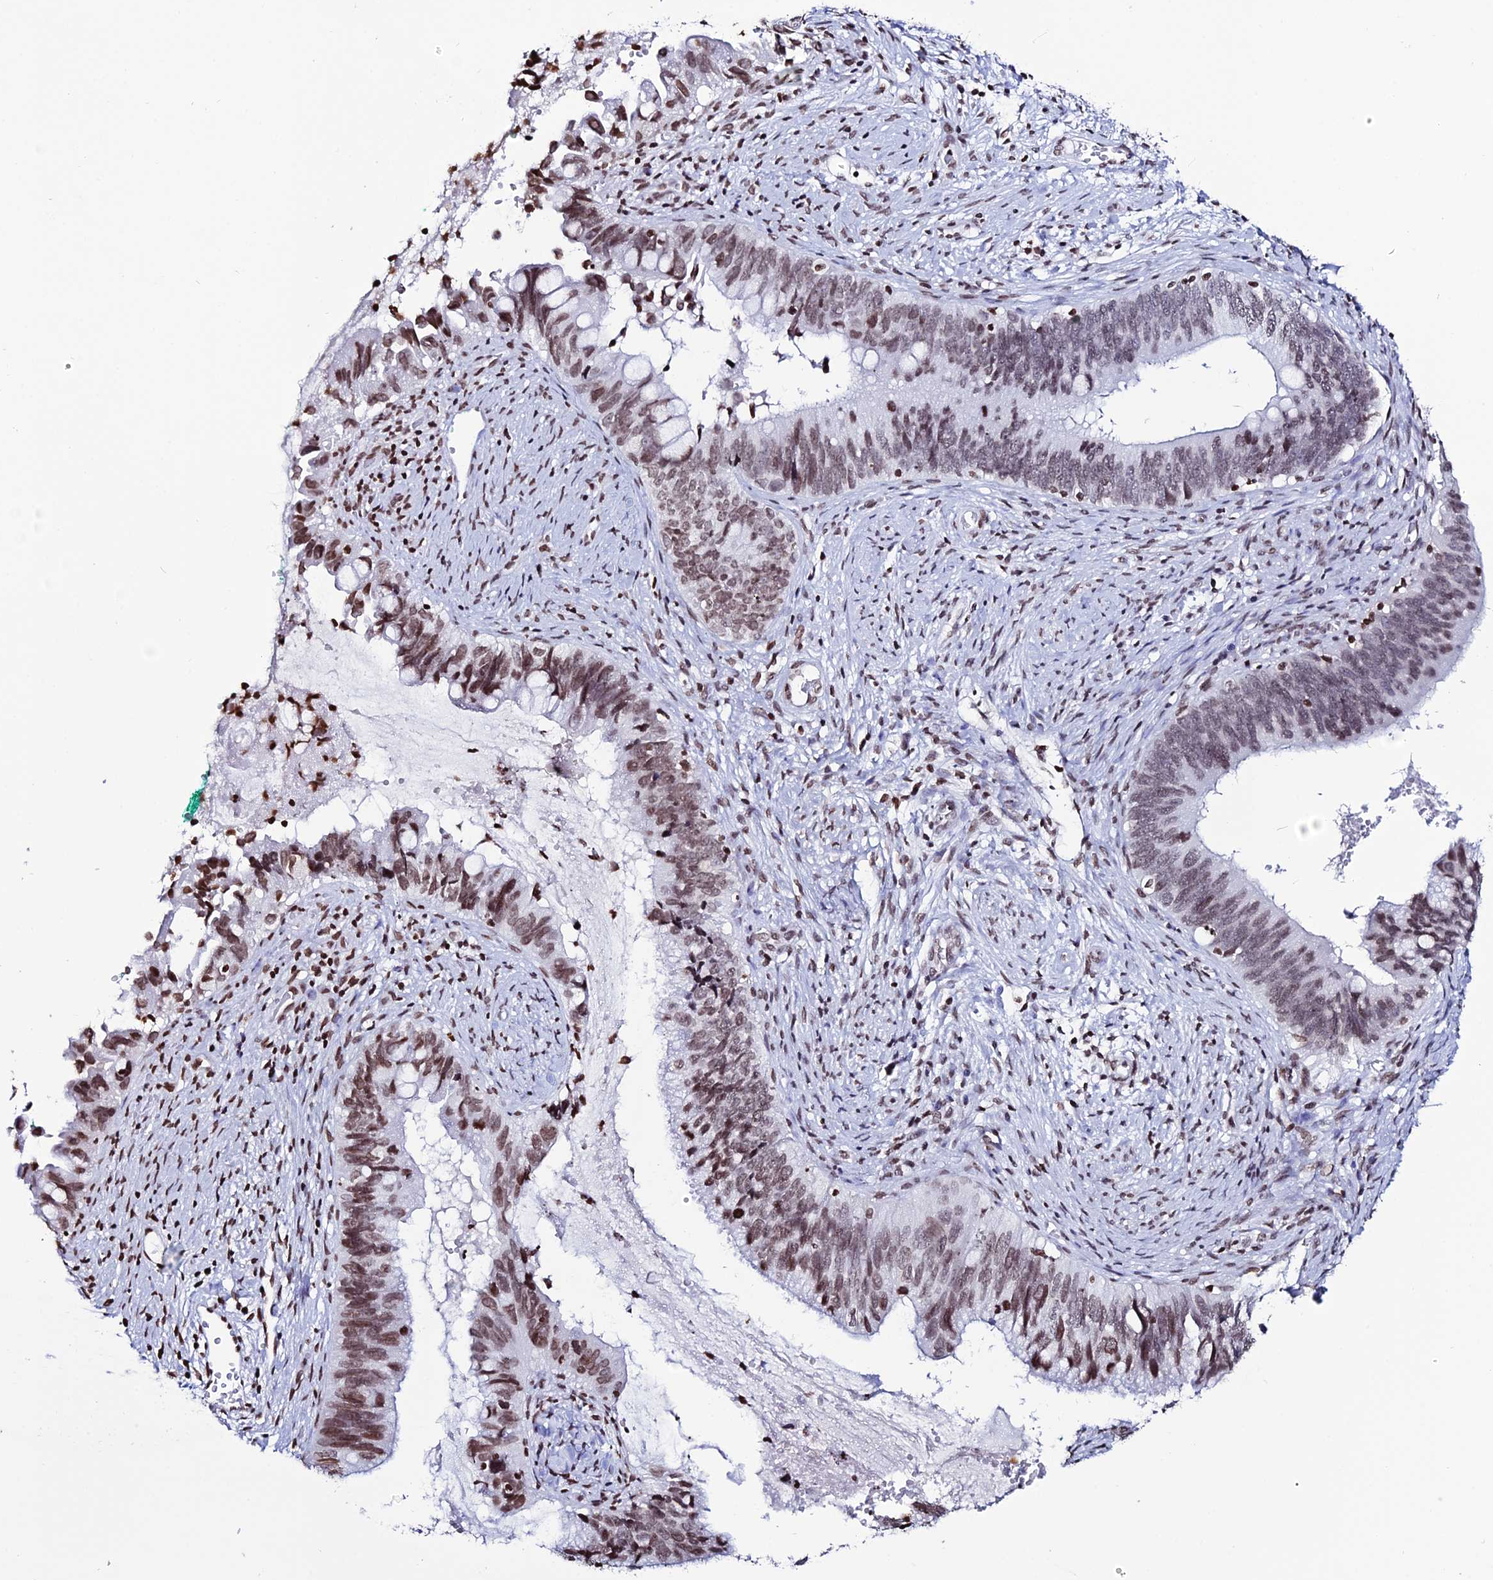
{"staining": {"intensity": "moderate", "quantity": ">75%", "location": "nuclear"}, "tissue": "cervical cancer", "cell_type": "Tumor cells", "image_type": "cancer", "snomed": [{"axis": "morphology", "description": "Adenocarcinoma, NOS"}, {"axis": "topography", "description": "Cervix"}], "caption": "Immunohistochemical staining of cervical cancer (adenocarcinoma) reveals medium levels of moderate nuclear positivity in approximately >75% of tumor cells. (Brightfield microscopy of DAB IHC at high magnification).", "gene": "MACROH2A2", "patient": {"sex": "female", "age": 42}}